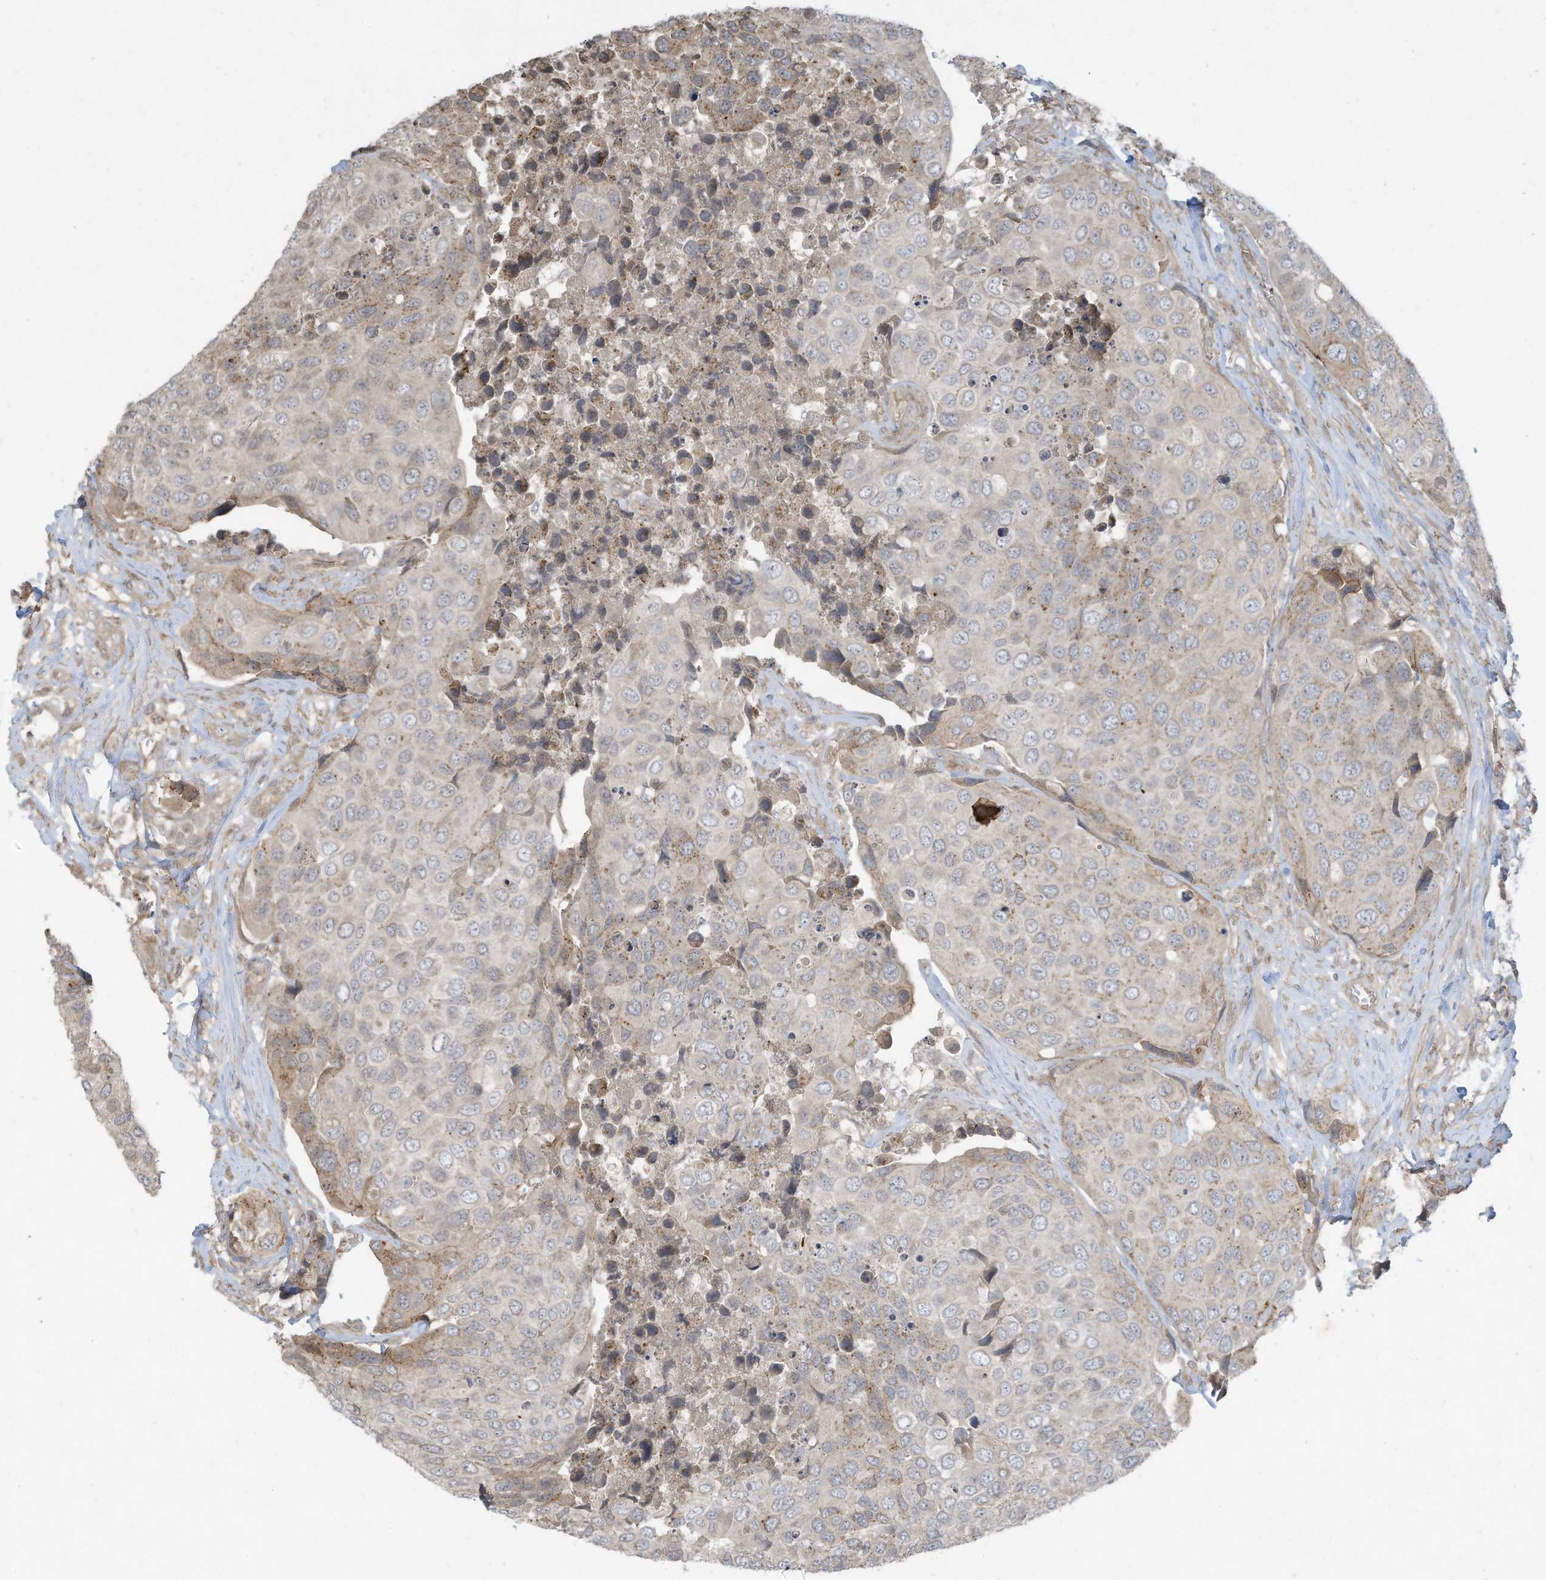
{"staining": {"intensity": "weak", "quantity": "<25%", "location": "cytoplasmic/membranous"}, "tissue": "urothelial cancer", "cell_type": "Tumor cells", "image_type": "cancer", "snomed": [{"axis": "morphology", "description": "Urothelial carcinoma, High grade"}, {"axis": "topography", "description": "Urinary bladder"}], "caption": "An image of urothelial cancer stained for a protein reveals no brown staining in tumor cells.", "gene": "MATN2", "patient": {"sex": "male", "age": 74}}